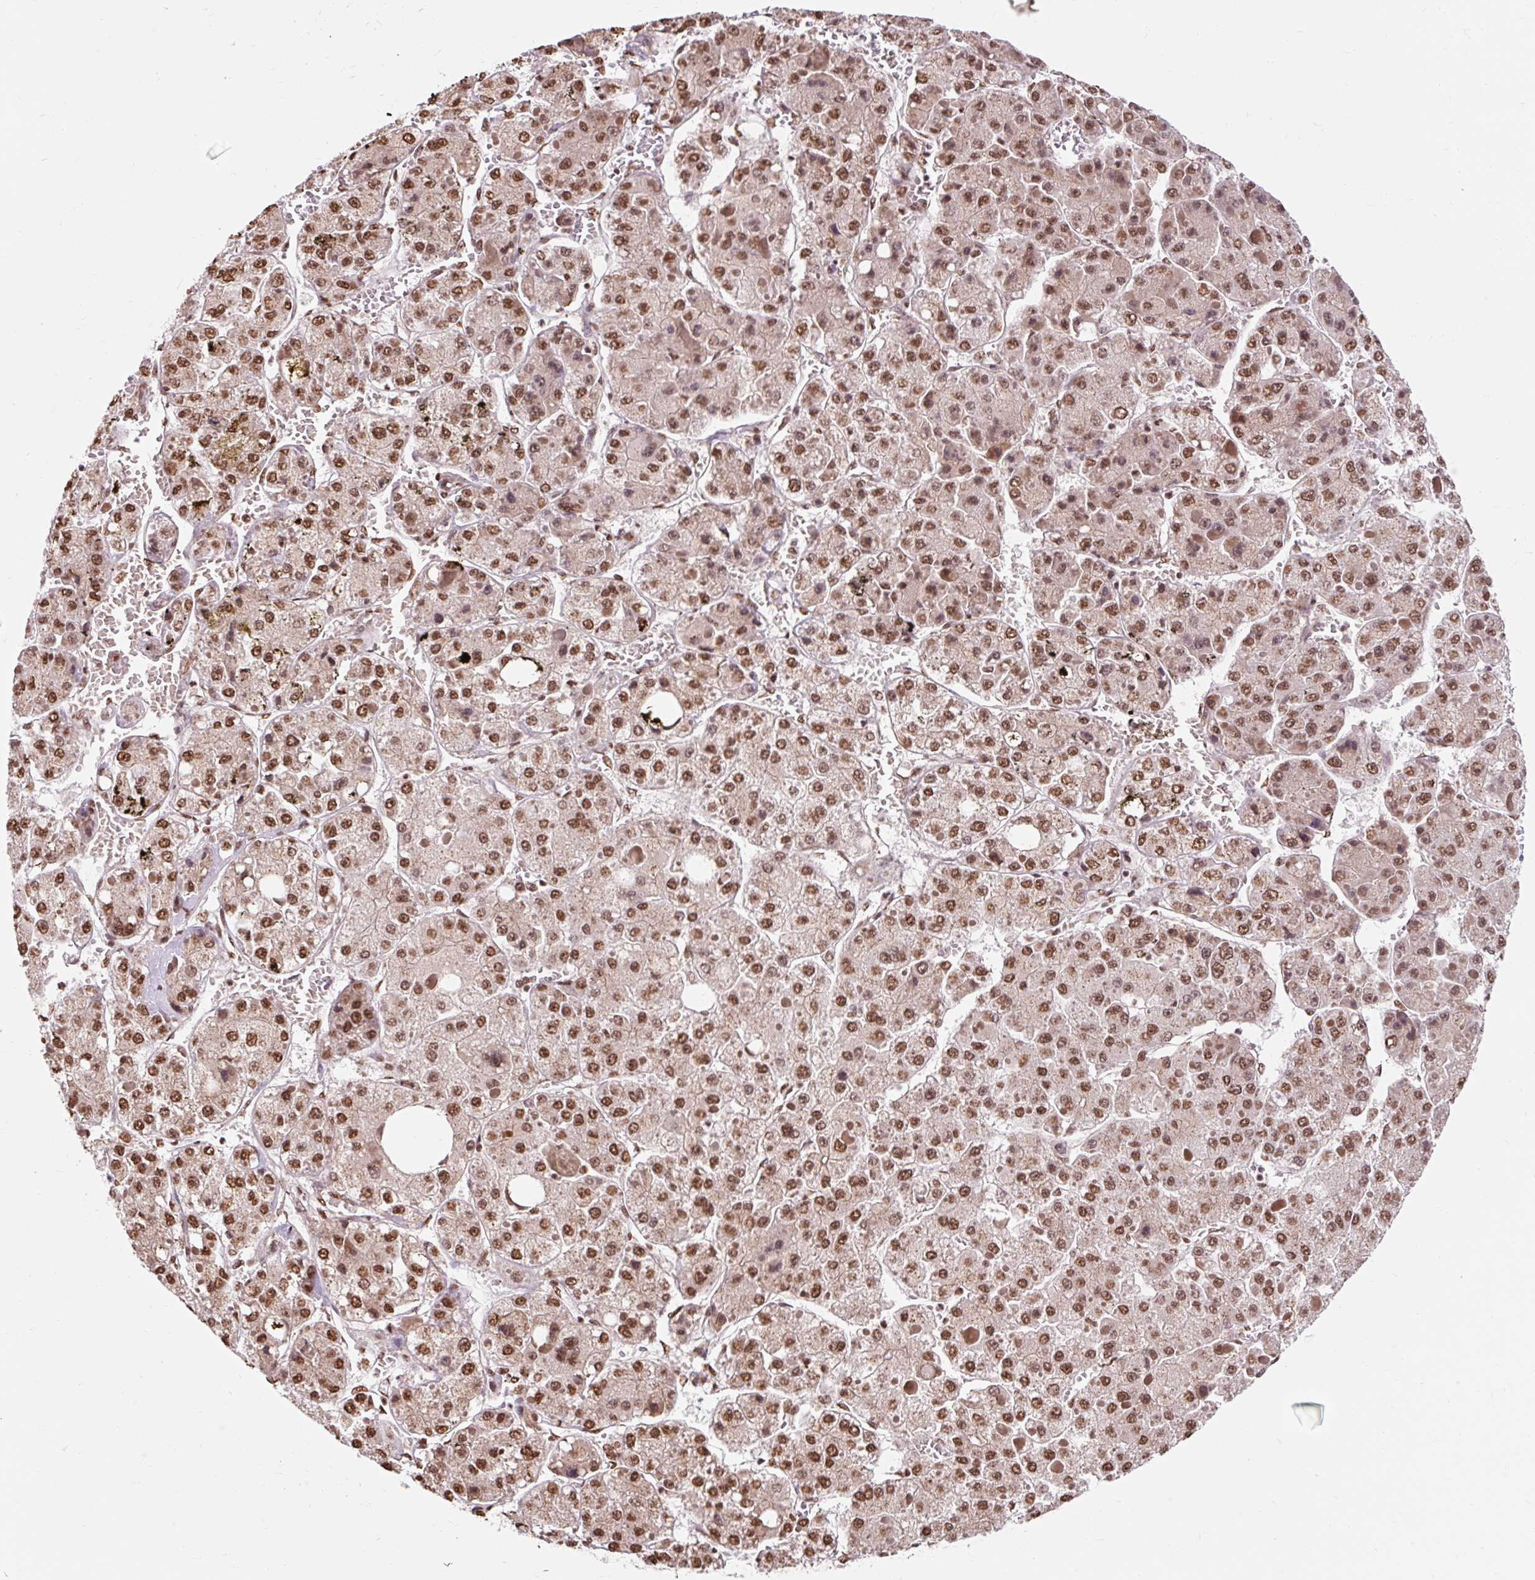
{"staining": {"intensity": "strong", "quantity": ">75%", "location": "nuclear"}, "tissue": "liver cancer", "cell_type": "Tumor cells", "image_type": "cancer", "snomed": [{"axis": "morphology", "description": "Carcinoma, Hepatocellular, NOS"}, {"axis": "topography", "description": "Liver"}], "caption": "Protein expression analysis of liver cancer (hepatocellular carcinoma) reveals strong nuclear positivity in about >75% of tumor cells.", "gene": "BICRA", "patient": {"sex": "female", "age": 73}}